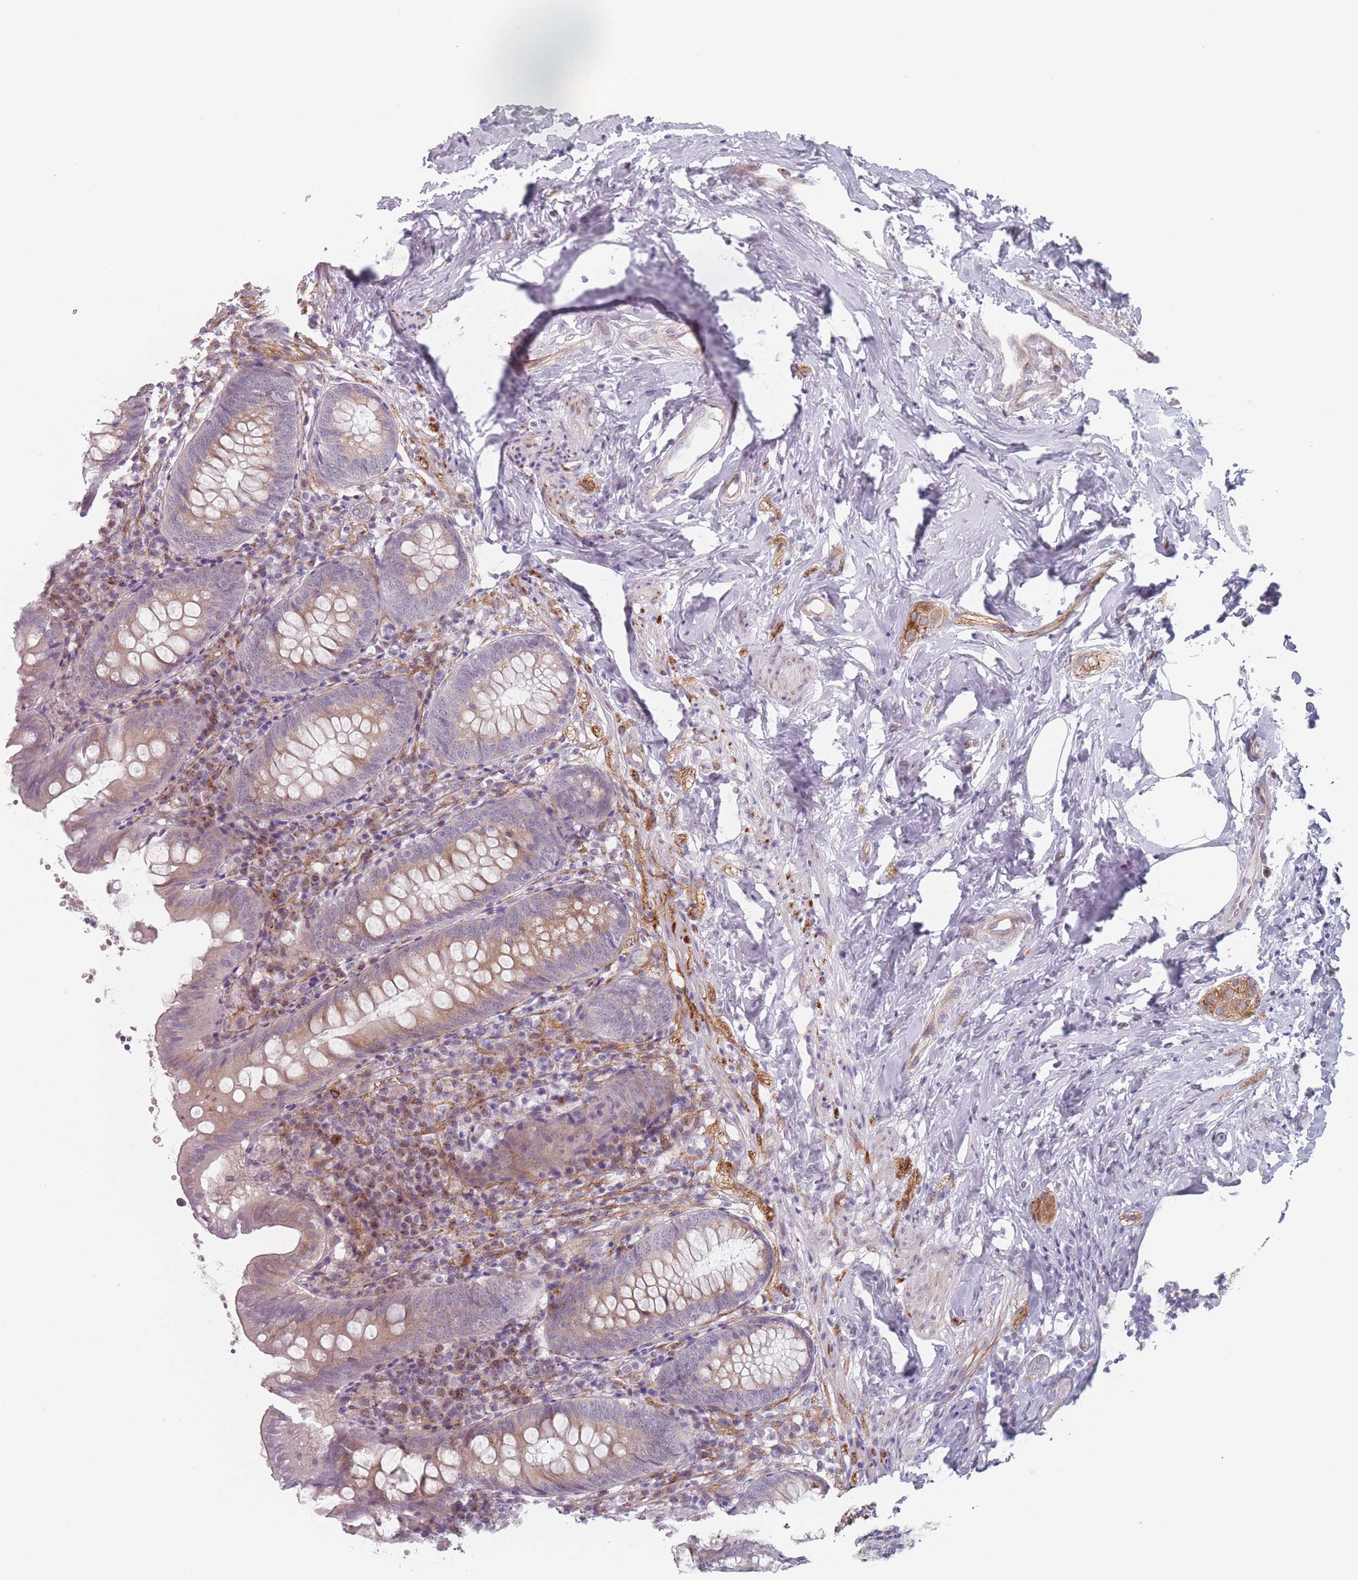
{"staining": {"intensity": "weak", "quantity": ">75%", "location": "cytoplasmic/membranous"}, "tissue": "appendix", "cell_type": "Glandular cells", "image_type": "normal", "snomed": [{"axis": "morphology", "description": "Normal tissue, NOS"}, {"axis": "topography", "description": "Appendix"}], "caption": "Appendix stained for a protein (brown) shows weak cytoplasmic/membranous positive staining in approximately >75% of glandular cells.", "gene": "RNF4", "patient": {"sex": "female", "age": 54}}